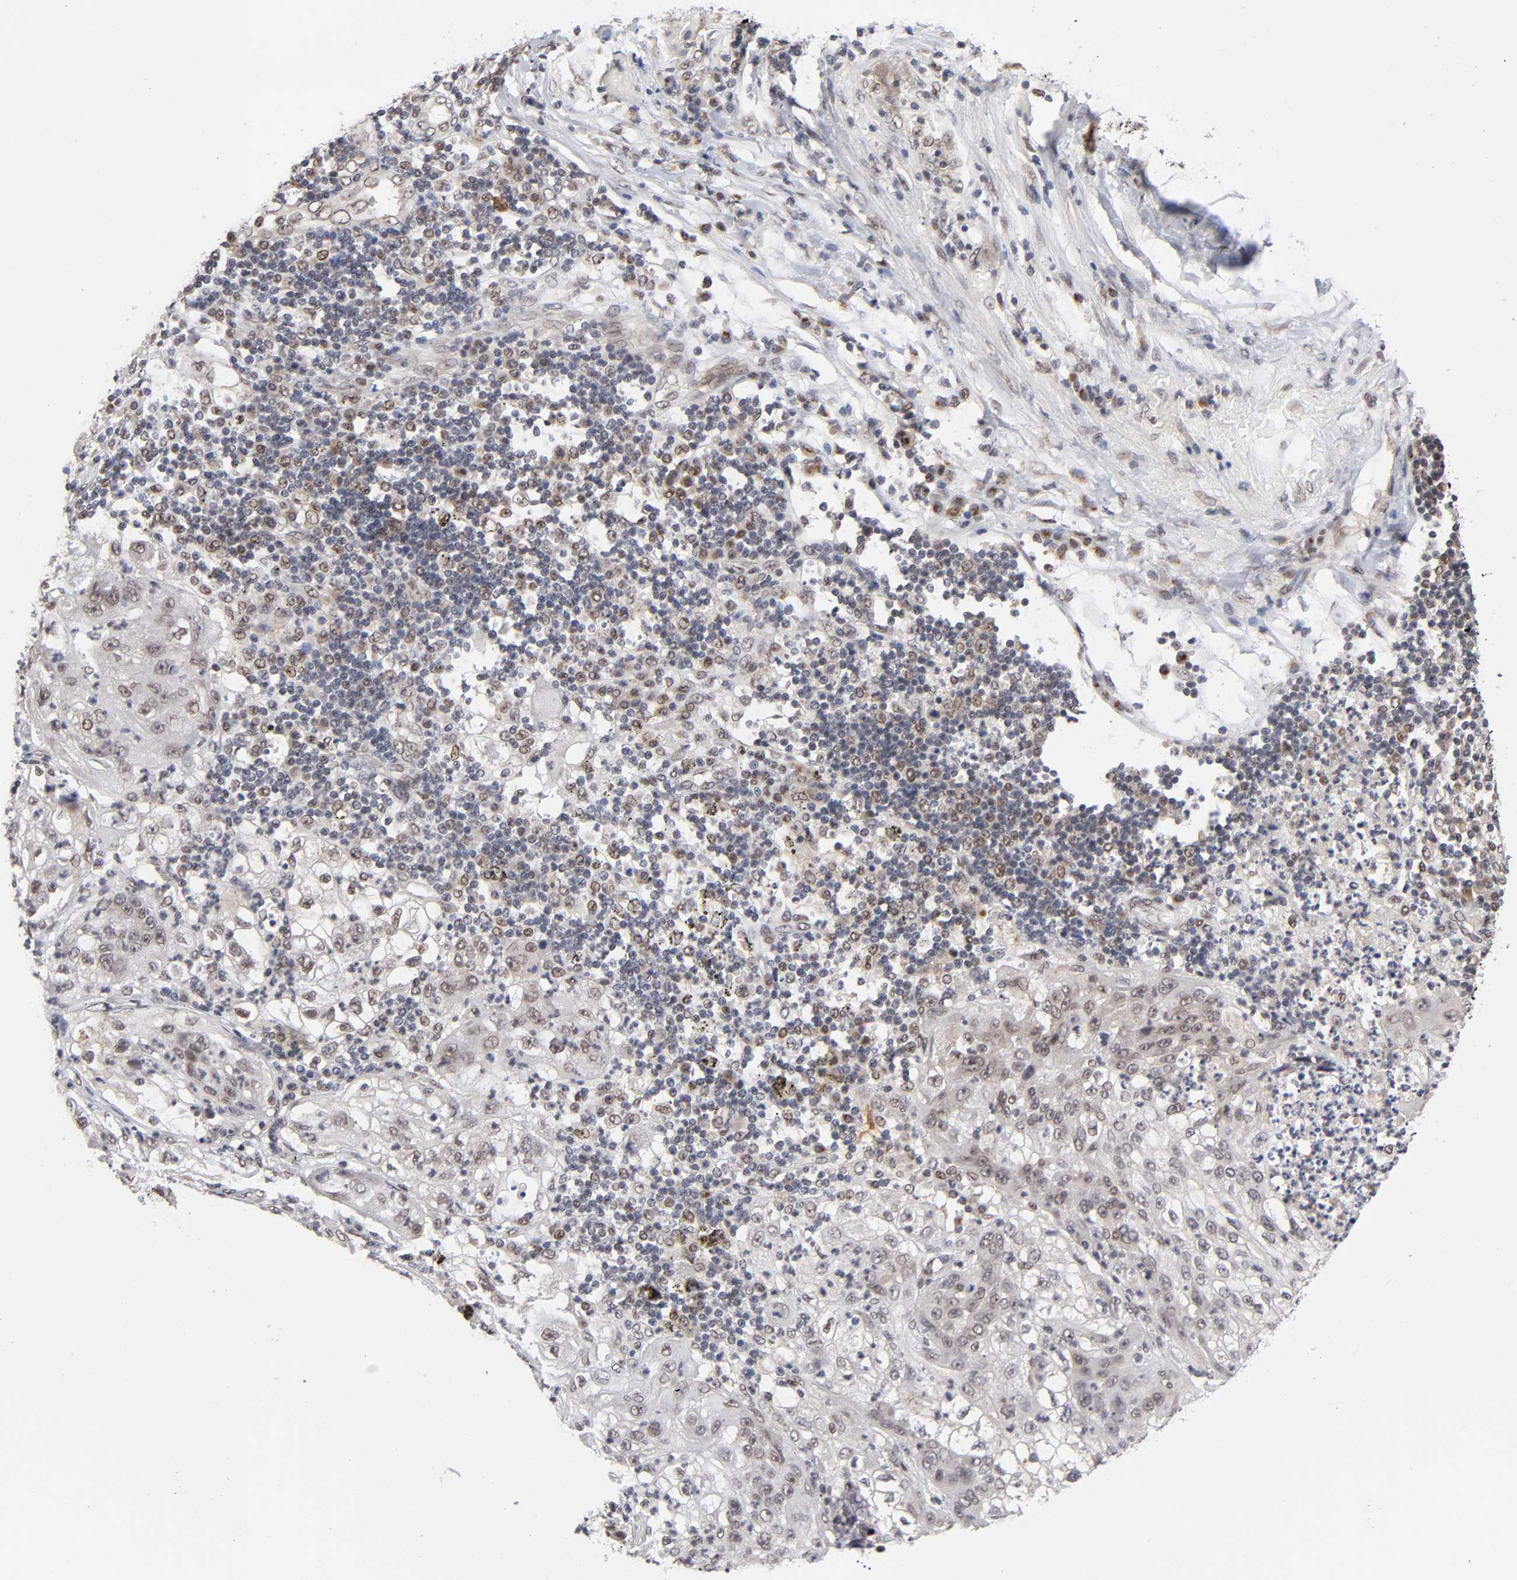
{"staining": {"intensity": "moderate", "quantity": "25%-75%", "location": "cytoplasmic/membranous,nuclear"}, "tissue": "lung cancer", "cell_type": "Tumor cells", "image_type": "cancer", "snomed": [{"axis": "morphology", "description": "Inflammation, NOS"}, {"axis": "morphology", "description": "Squamous cell carcinoma, NOS"}, {"axis": "topography", "description": "Lymph node"}, {"axis": "topography", "description": "Soft tissue"}, {"axis": "topography", "description": "Lung"}], "caption": "Immunohistochemical staining of lung squamous cell carcinoma exhibits medium levels of moderate cytoplasmic/membranous and nuclear staining in about 25%-75% of tumor cells. The staining is performed using DAB (3,3'-diaminobenzidine) brown chromogen to label protein expression. The nuclei are counter-stained blue using hematoxylin.", "gene": "EP300", "patient": {"sex": "male", "age": 66}}